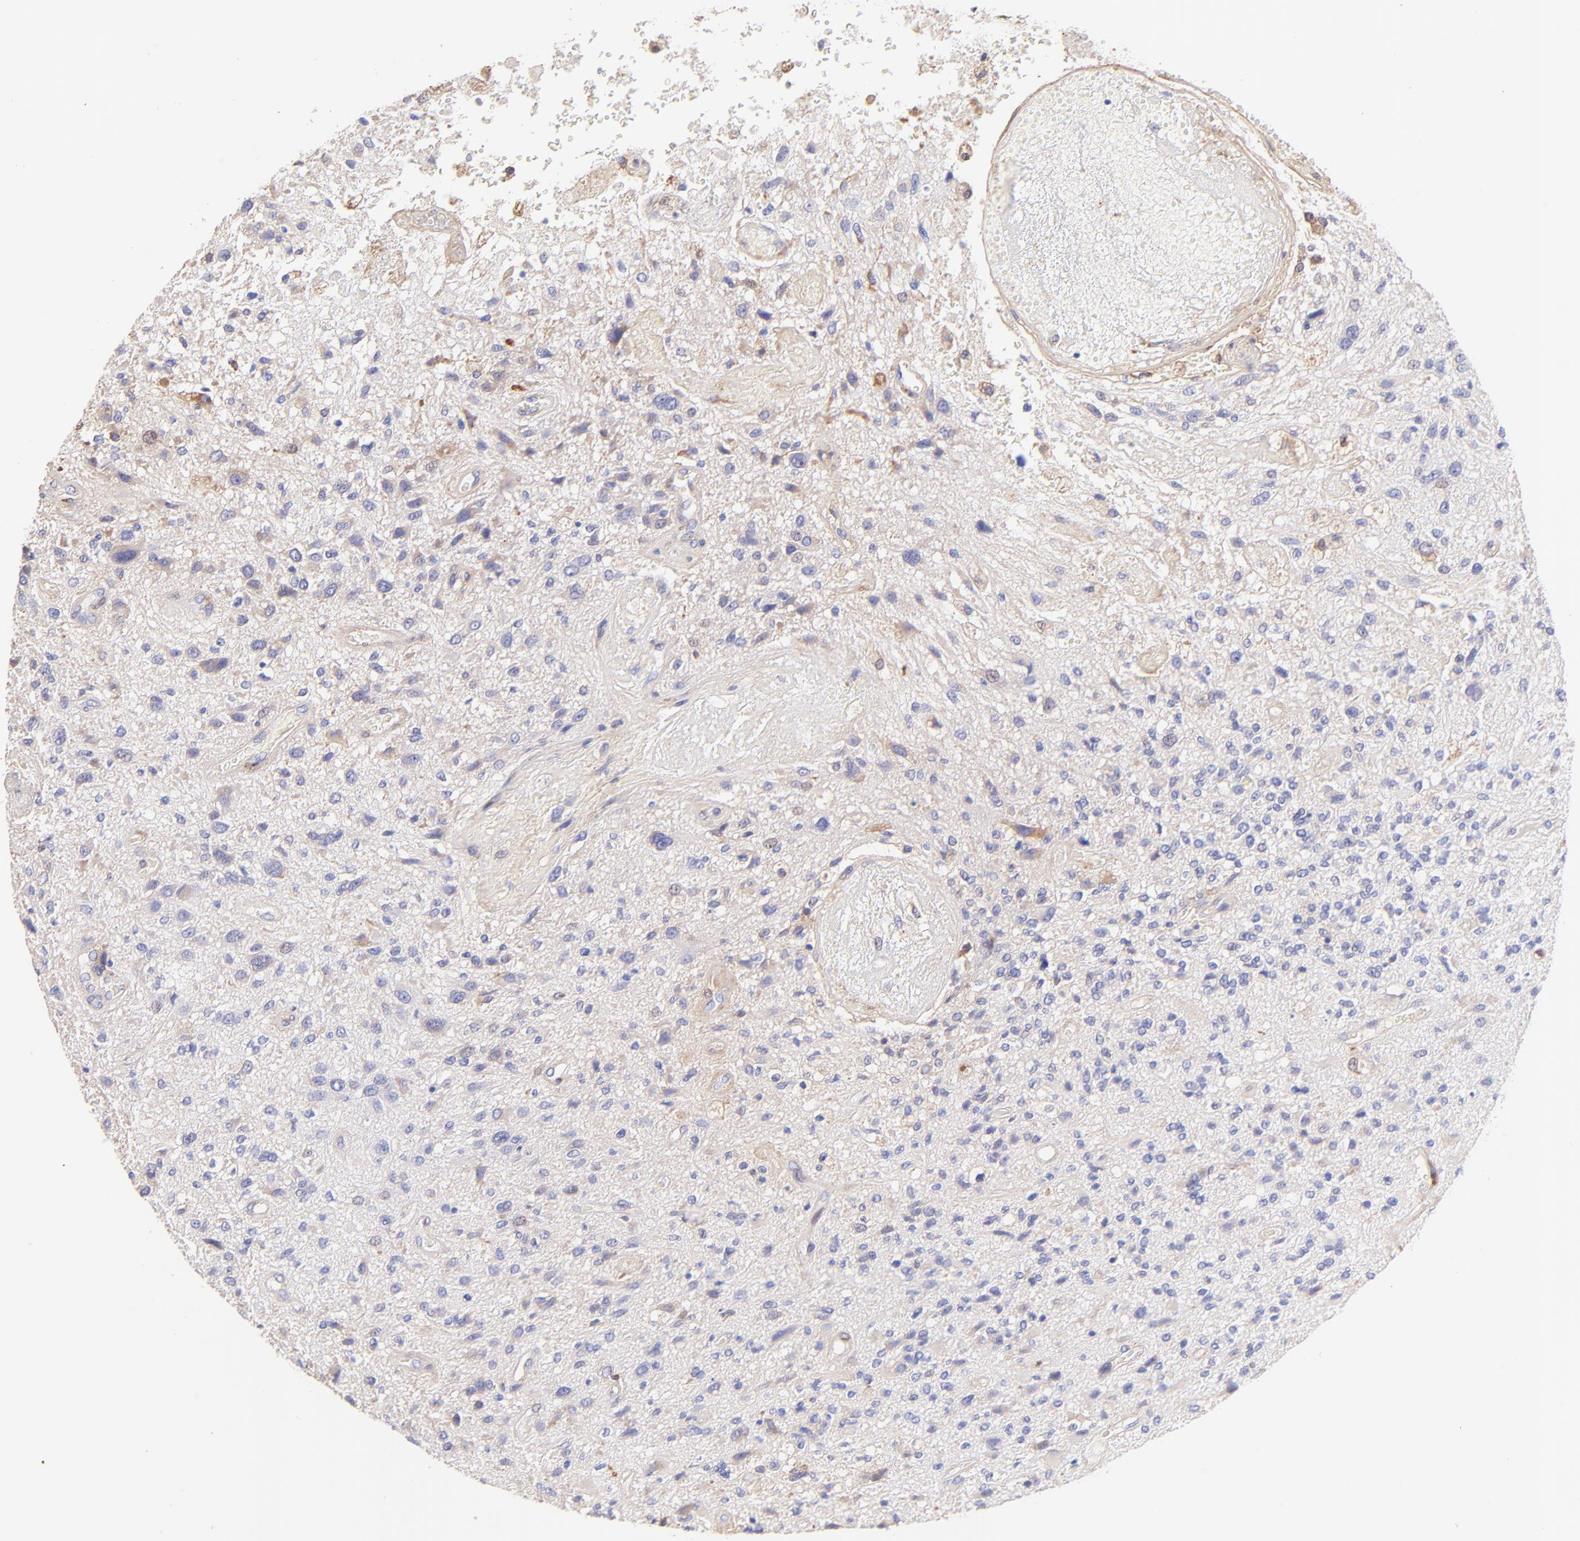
{"staining": {"intensity": "weak", "quantity": "<25%", "location": "cytoplasmic/membranous"}, "tissue": "glioma", "cell_type": "Tumor cells", "image_type": "cancer", "snomed": [{"axis": "morphology", "description": "Normal tissue, NOS"}, {"axis": "morphology", "description": "Glioma, malignant, High grade"}, {"axis": "topography", "description": "Cerebral cortex"}], "caption": "Protein analysis of glioma demonstrates no significant positivity in tumor cells.", "gene": "BGN", "patient": {"sex": "male", "age": 75}}